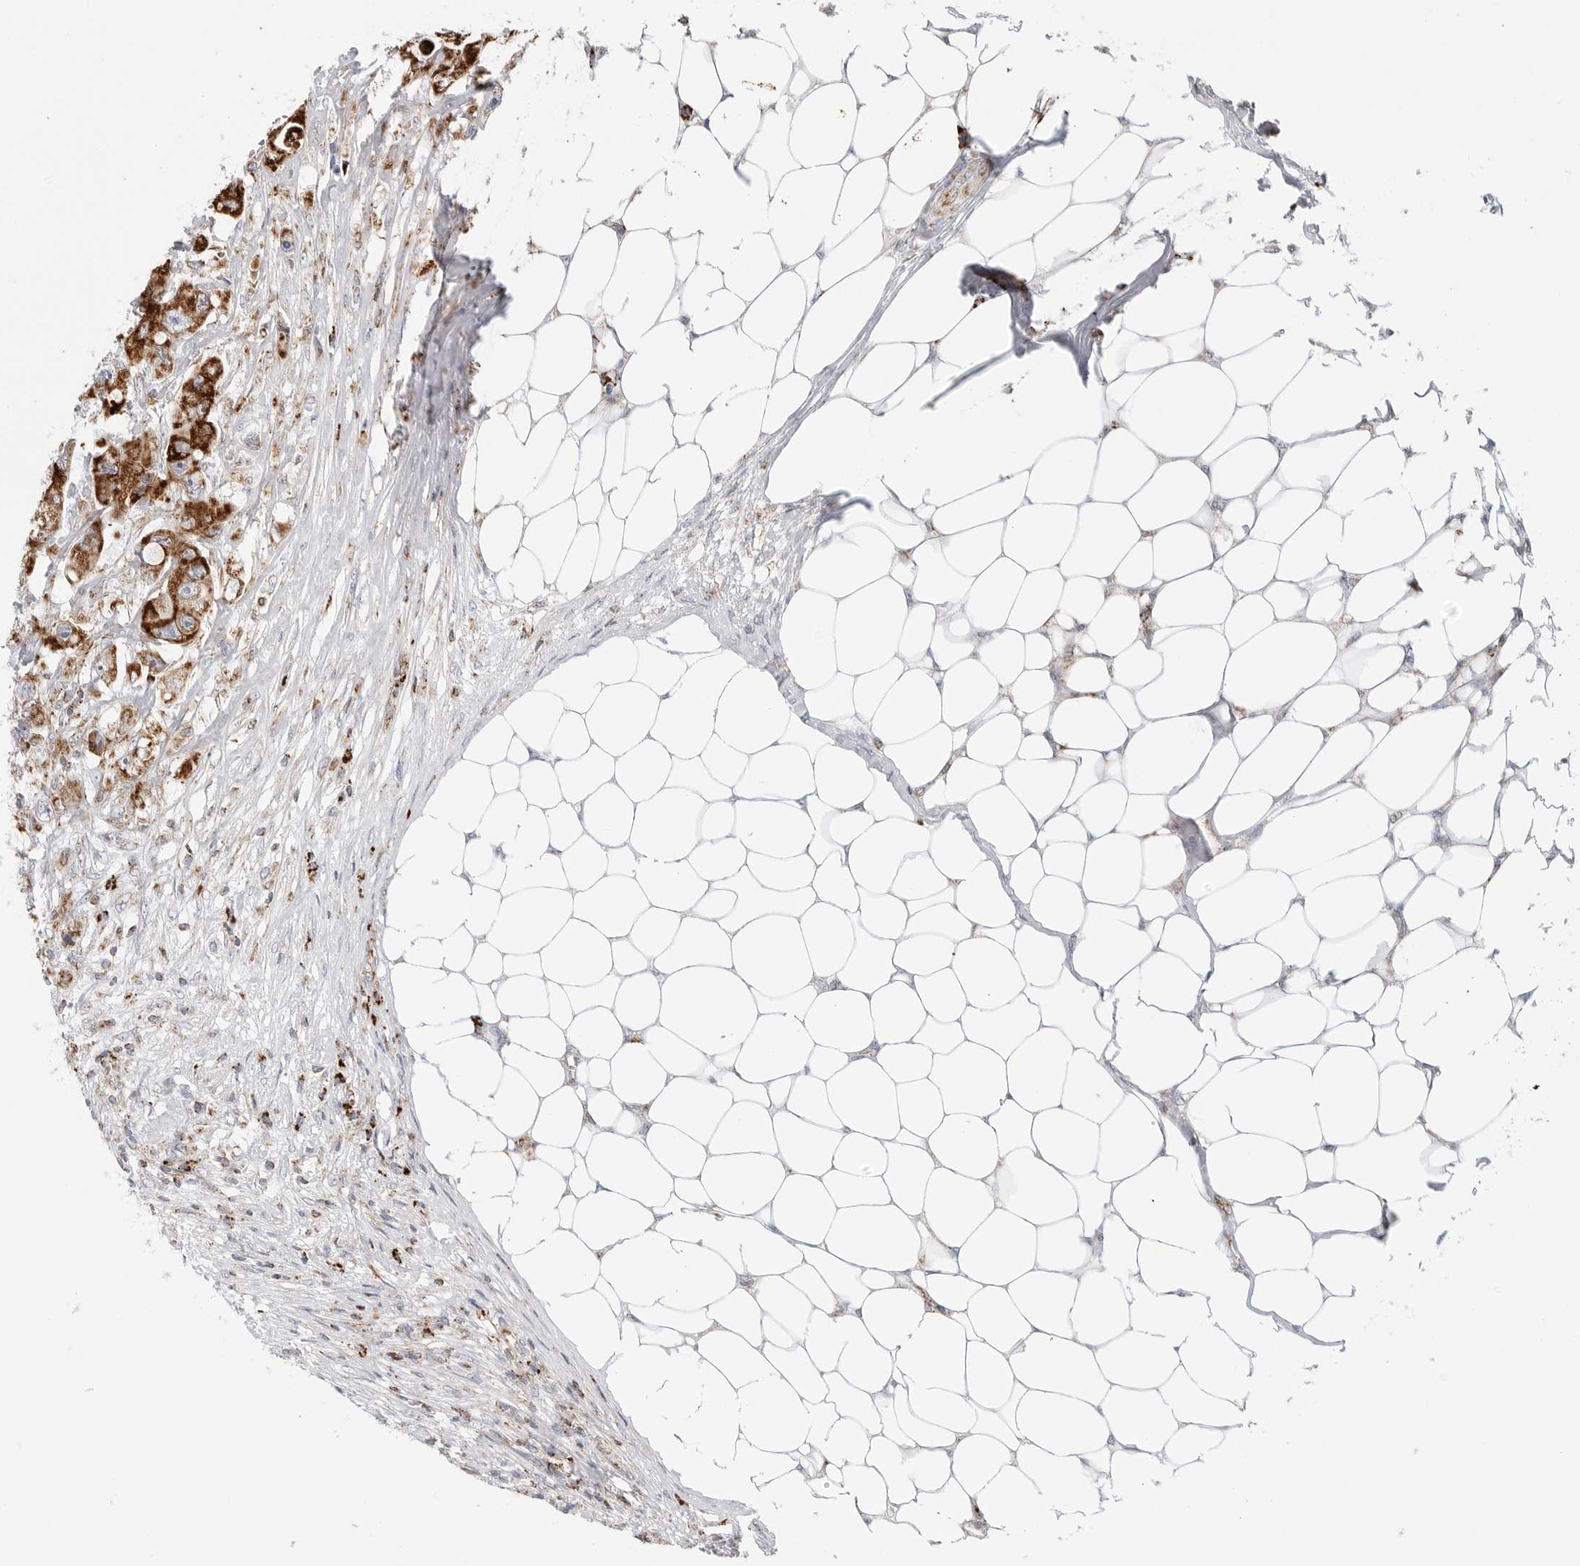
{"staining": {"intensity": "strong", "quantity": ">75%", "location": "cytoplasmic/membranous"}, "tissue": "colorectal cancer", "cell_type": "Tumor cells", "image_type": "cancer", "snomed": [{"axis": "morphology", "description": "Adenocarcinoma, NOS"}, {"axis": "topography", "description": "Colon"}], "caption": "Colorectal adenocarcinoma was stained to show a protein in brown. There is high levels of strong cytoplasmic/membranous expression in approximately >75% of tumor cells. (DAB (3,3'-diaminobenzidine) IHC with brightfield microscopy, high magnification).", "gene": "ATP5IF1", "patient": {"sex": "female", "age": 46}}